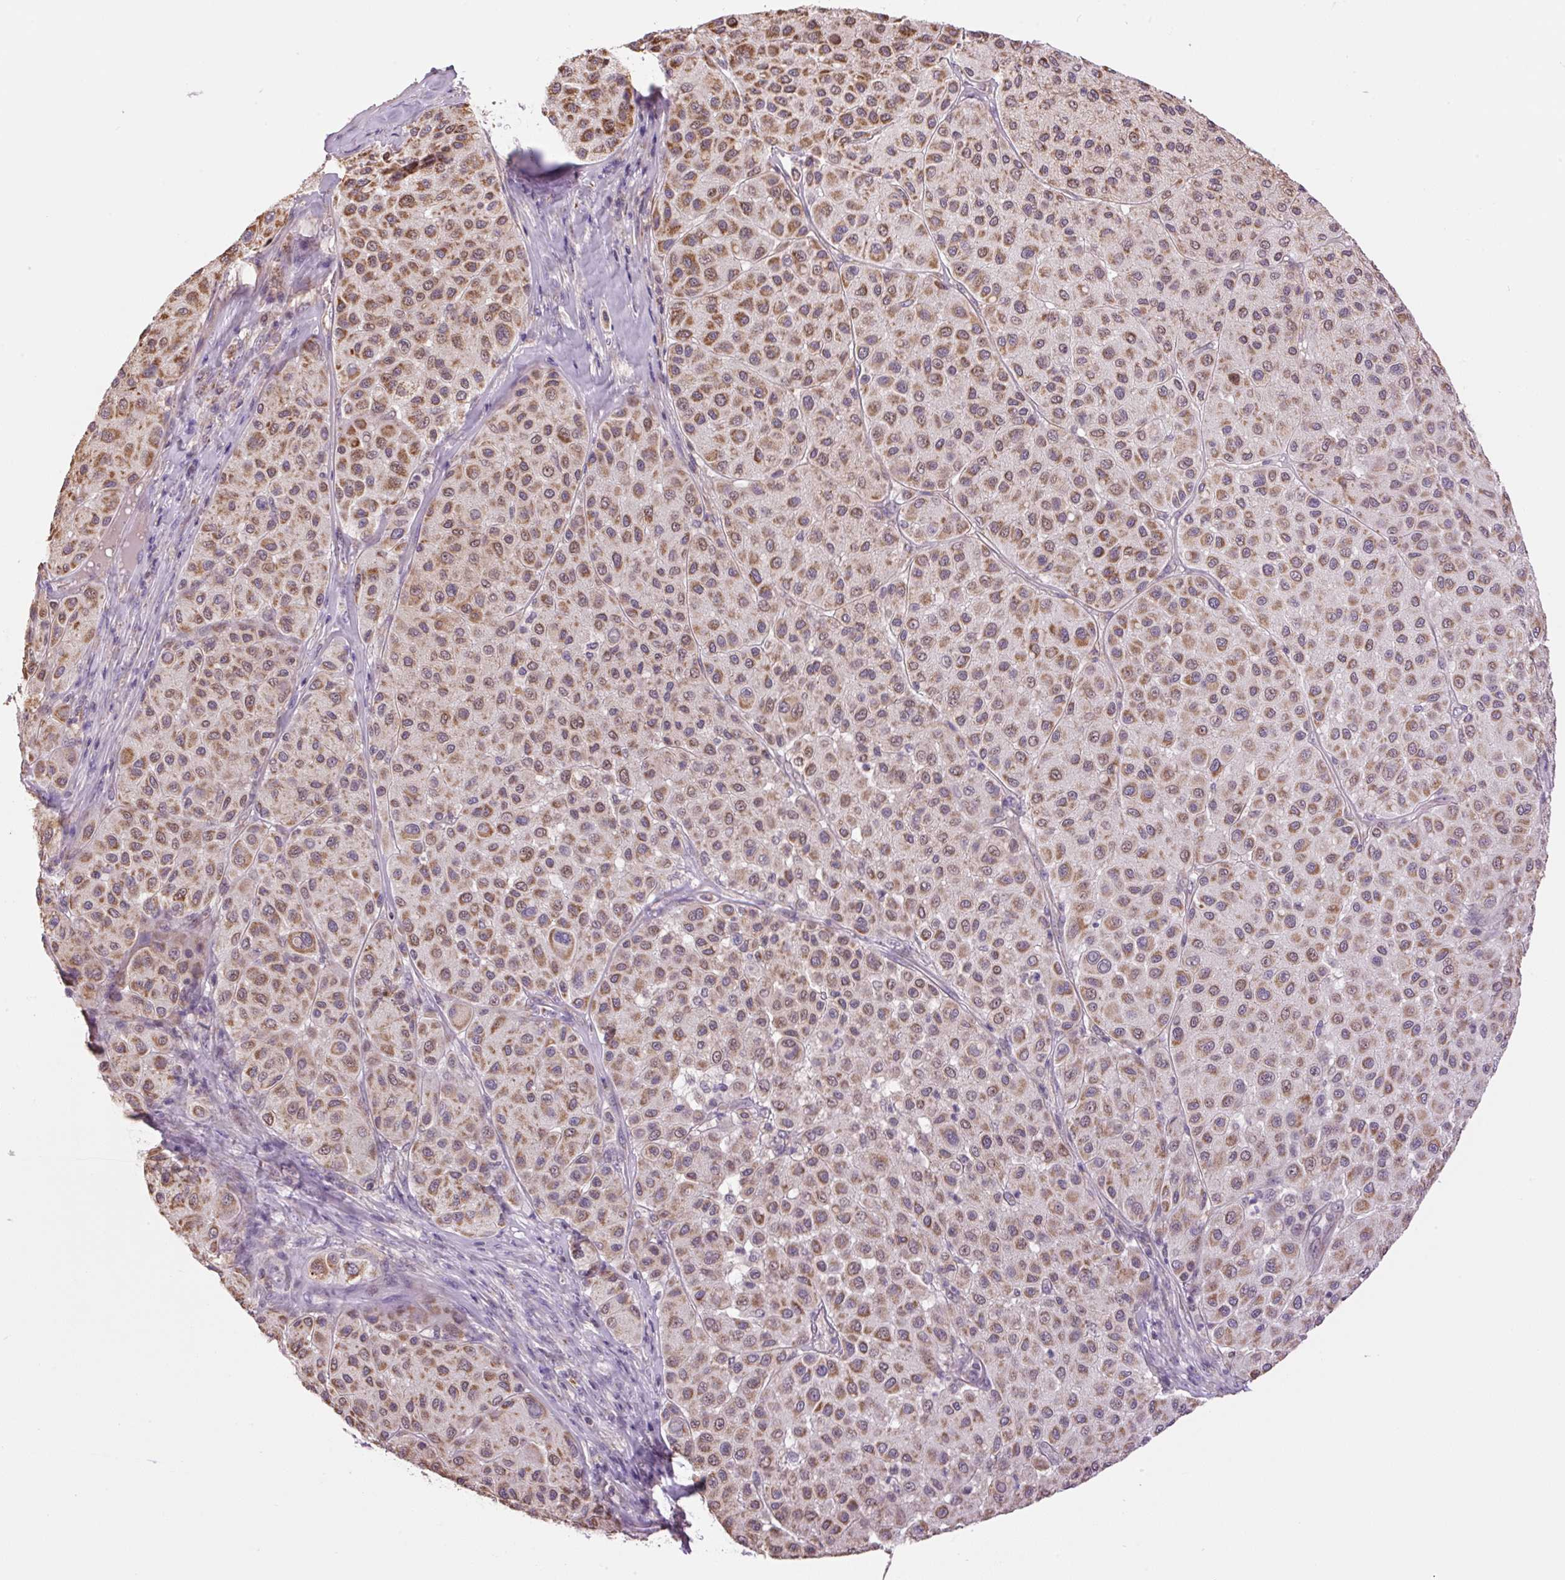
{"staining": {"intensity": "moderate", "quantity": ">75%", "location": "cytoplasmic/membranous,nuclear"}, "tissue": "melanoma", "cell_type": "Tumor cells", "image_type": "cancer", "snomed": [{"axis": "morphology", "description": "Malignant melanoma, Metastatic site"}, {"axis": "topography", "description": "Smooth muscle"}], "caption": "Human melanoma stained for a protein (brown) exhibits moderate cytoplasmic/membranous and nuclear positive staining in about >75% of tumor cells.", "gene": "SGF29", "patient": {"sex": "male", "age": 41}}